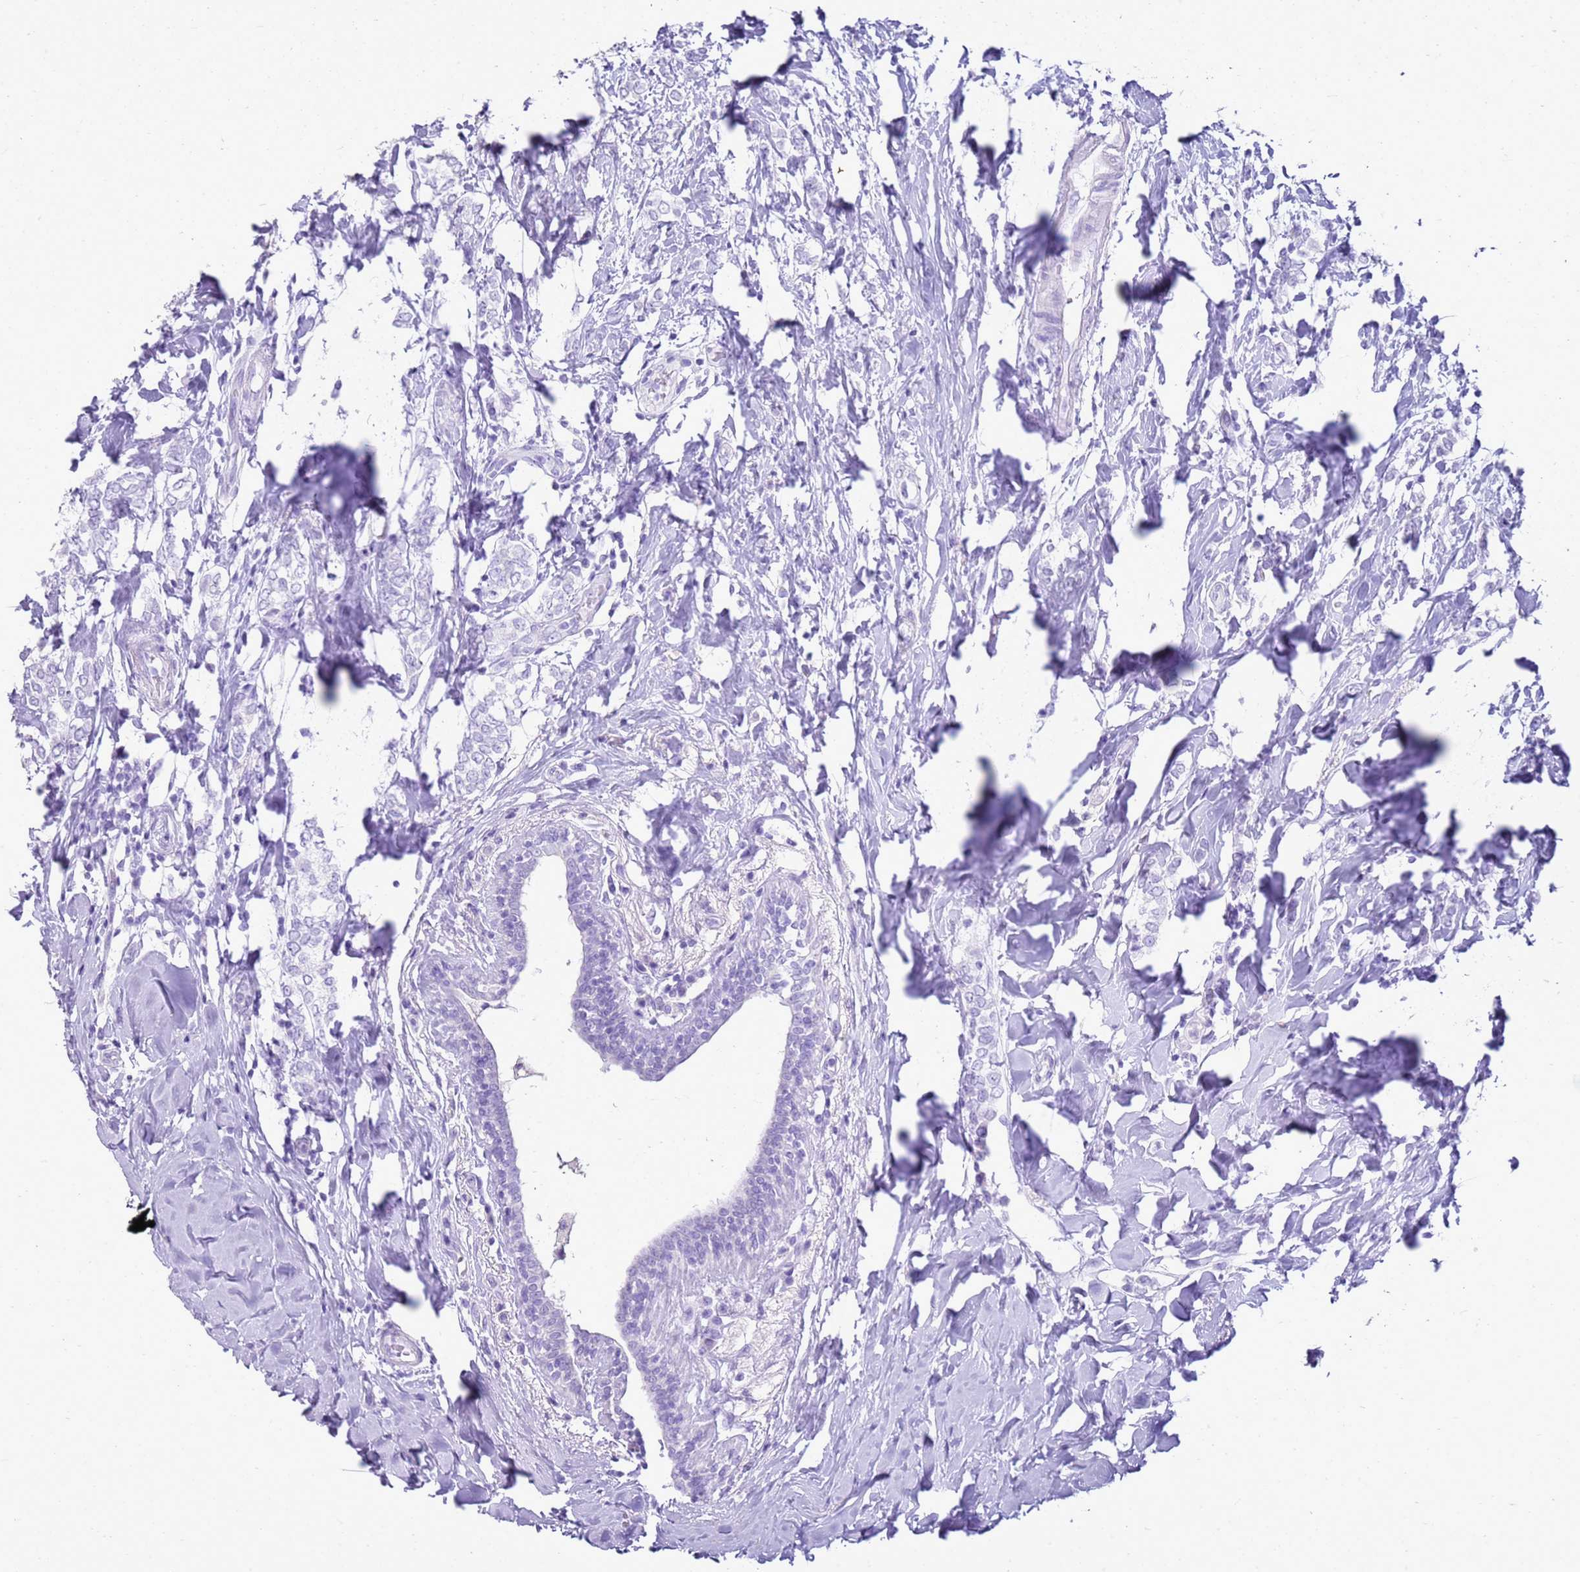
{"staining": {"intensity": "negative", "quantity": "none", "location": "none"}, "tissue": "breast cancer", "cell_type": "Tumor cells", "image_type": "cancer", "snomed": [{"axis": "morphology", "description": "Normal tissue, NOS"}, {"axis": "morphology", "description": "Lobular carcinoma"}, {"axis": "topography", "description": "Breast"}], "caption": "Tumor cells show no significant protein positivity in breast lobular carcinoma.", "gene": "CA8", "patient": {"sex": "female", "age": 47}}